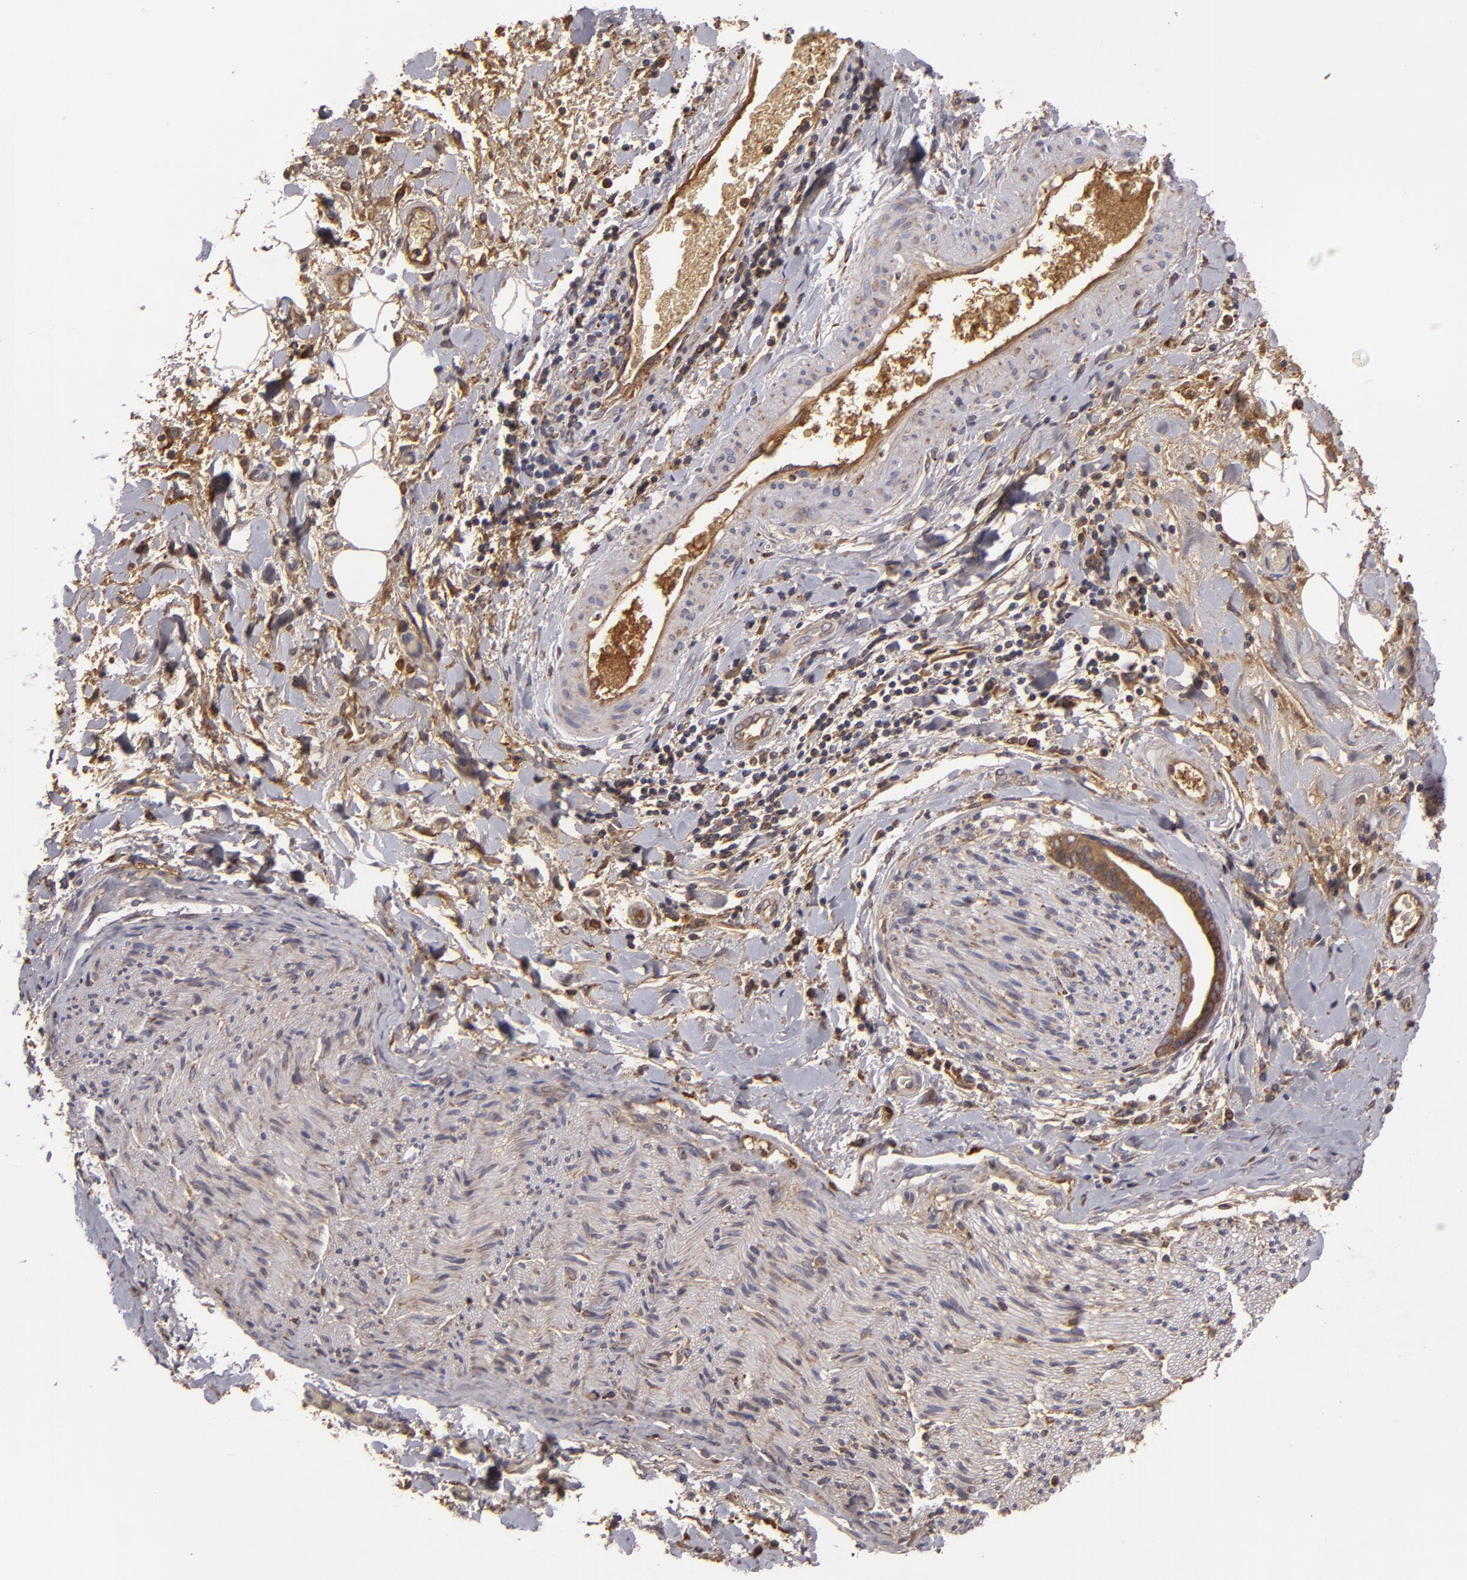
{"staining": {"intensity": "strong", "quantity": ">75%", "location": "cytoplasmic/membranous"}, "tissue": "liver cancer", "cell_type": "Tumor cells", "image_type": "cancer", "snomed": [{"axis": "morphology", "description": "Cholangiocarcinoma"}, {"axis": "topography", "description": "Liver"}], "caption": "Liver cholangiocarcinoma stained for a protein shows strong cytoplasmic/membranous positivity in tumor cells.", "gene": "CFB", "patient": {"sex": "male", "age": 58}}